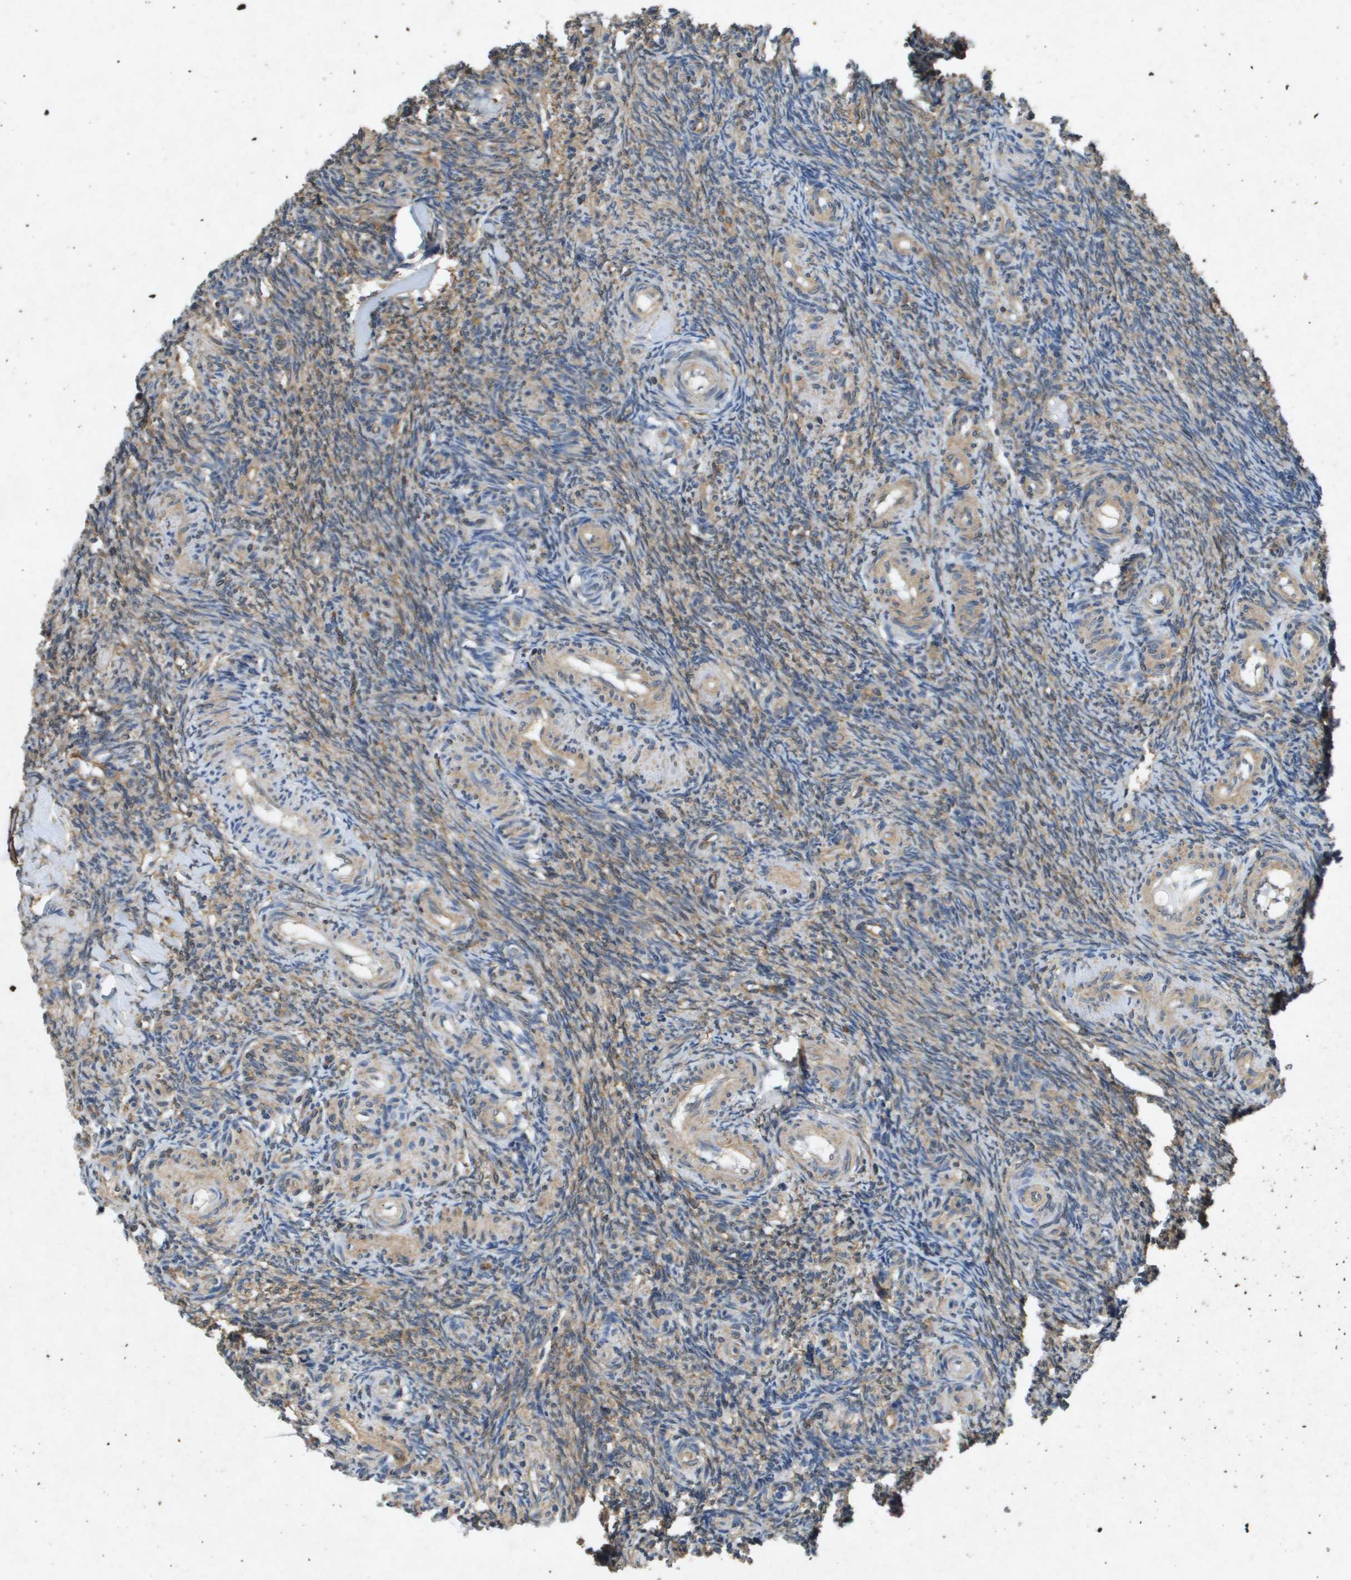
{"staining": {"intensity": "moderate", "quantity": ">75%", "location": "cytoplasmic/membranous"}, "tissue": "ovary", "cell_type": "Follicle cells", "image_type": "normal", "snomed": [{"axis": "morphology", "description": "Normal tissue, NOS"}, {"axis": "topography", "description": "Ovary"}], "caption": "Immunohistochemistry (IHC) histopathology image of benign ovary: human ovary stained using immunohistochemistry exhibits medium levels of moderate protein expression localized specifically in the cytoplasmic/membranous of follicle cells, appearing as a cytoplasmic/membranous brown color.", "gene": "PTPRT", "patient": {"sex": "female", "age": 41}}